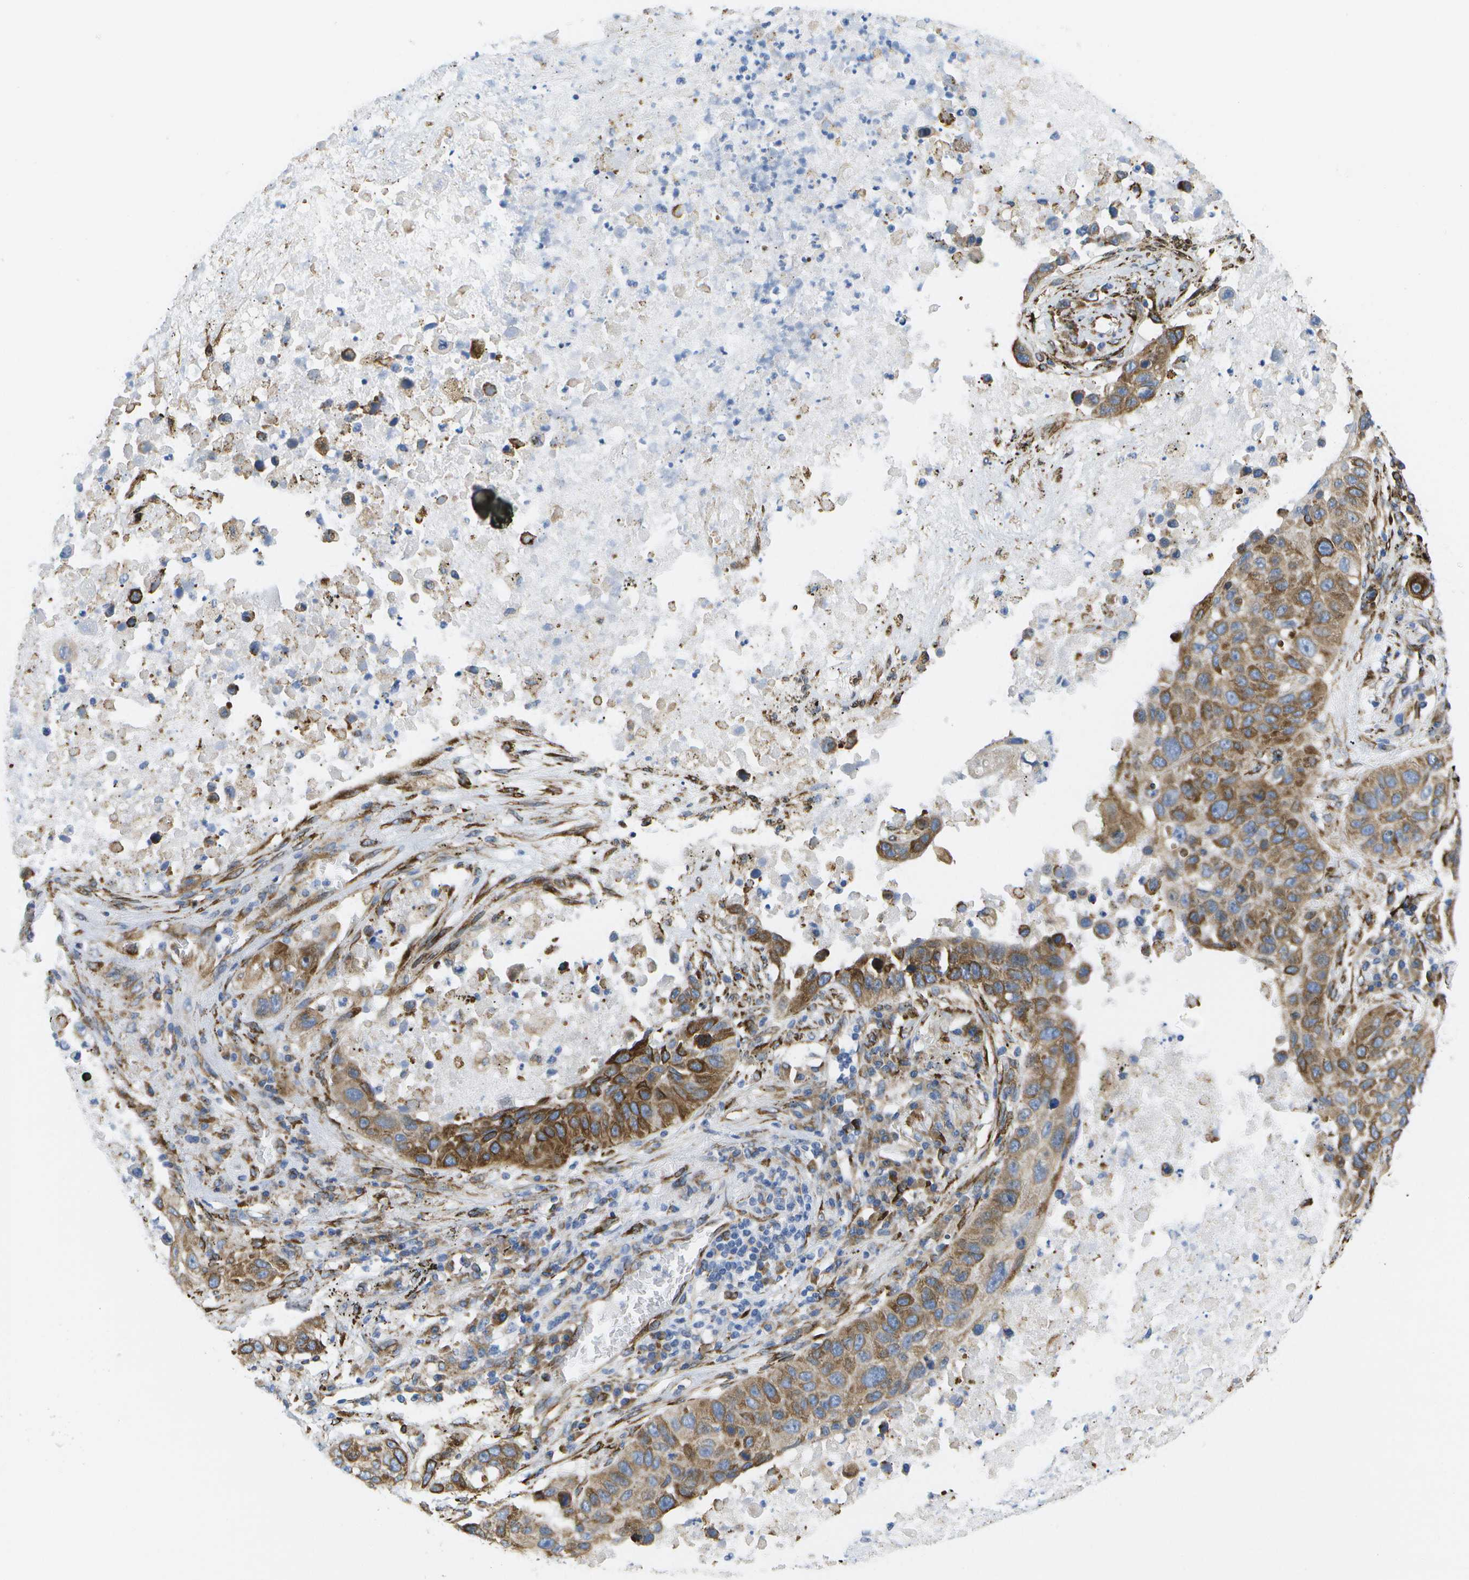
{"staining": {"intensity": "moderate", "quantity": ">75%", "location": "cytoplasmic/membranous"}, "tissue": "lung cancer", "cell_type": "Tumor cells", "image_type": "cancer", "snomed": [{"axis": "morphology", "description": "Squamous cell carcinoma, NOS"}, {"axis": "topography", "description": "Lung"}], "caption": "DAB immunohistochemical staining of human lung cancer demonstrates moderate cytoplasmic/membranous protein positivity in approximately >75% of tumor cells.", "gene": "ZDHHC17", "patient": {"sex": "male", "age": 57}}